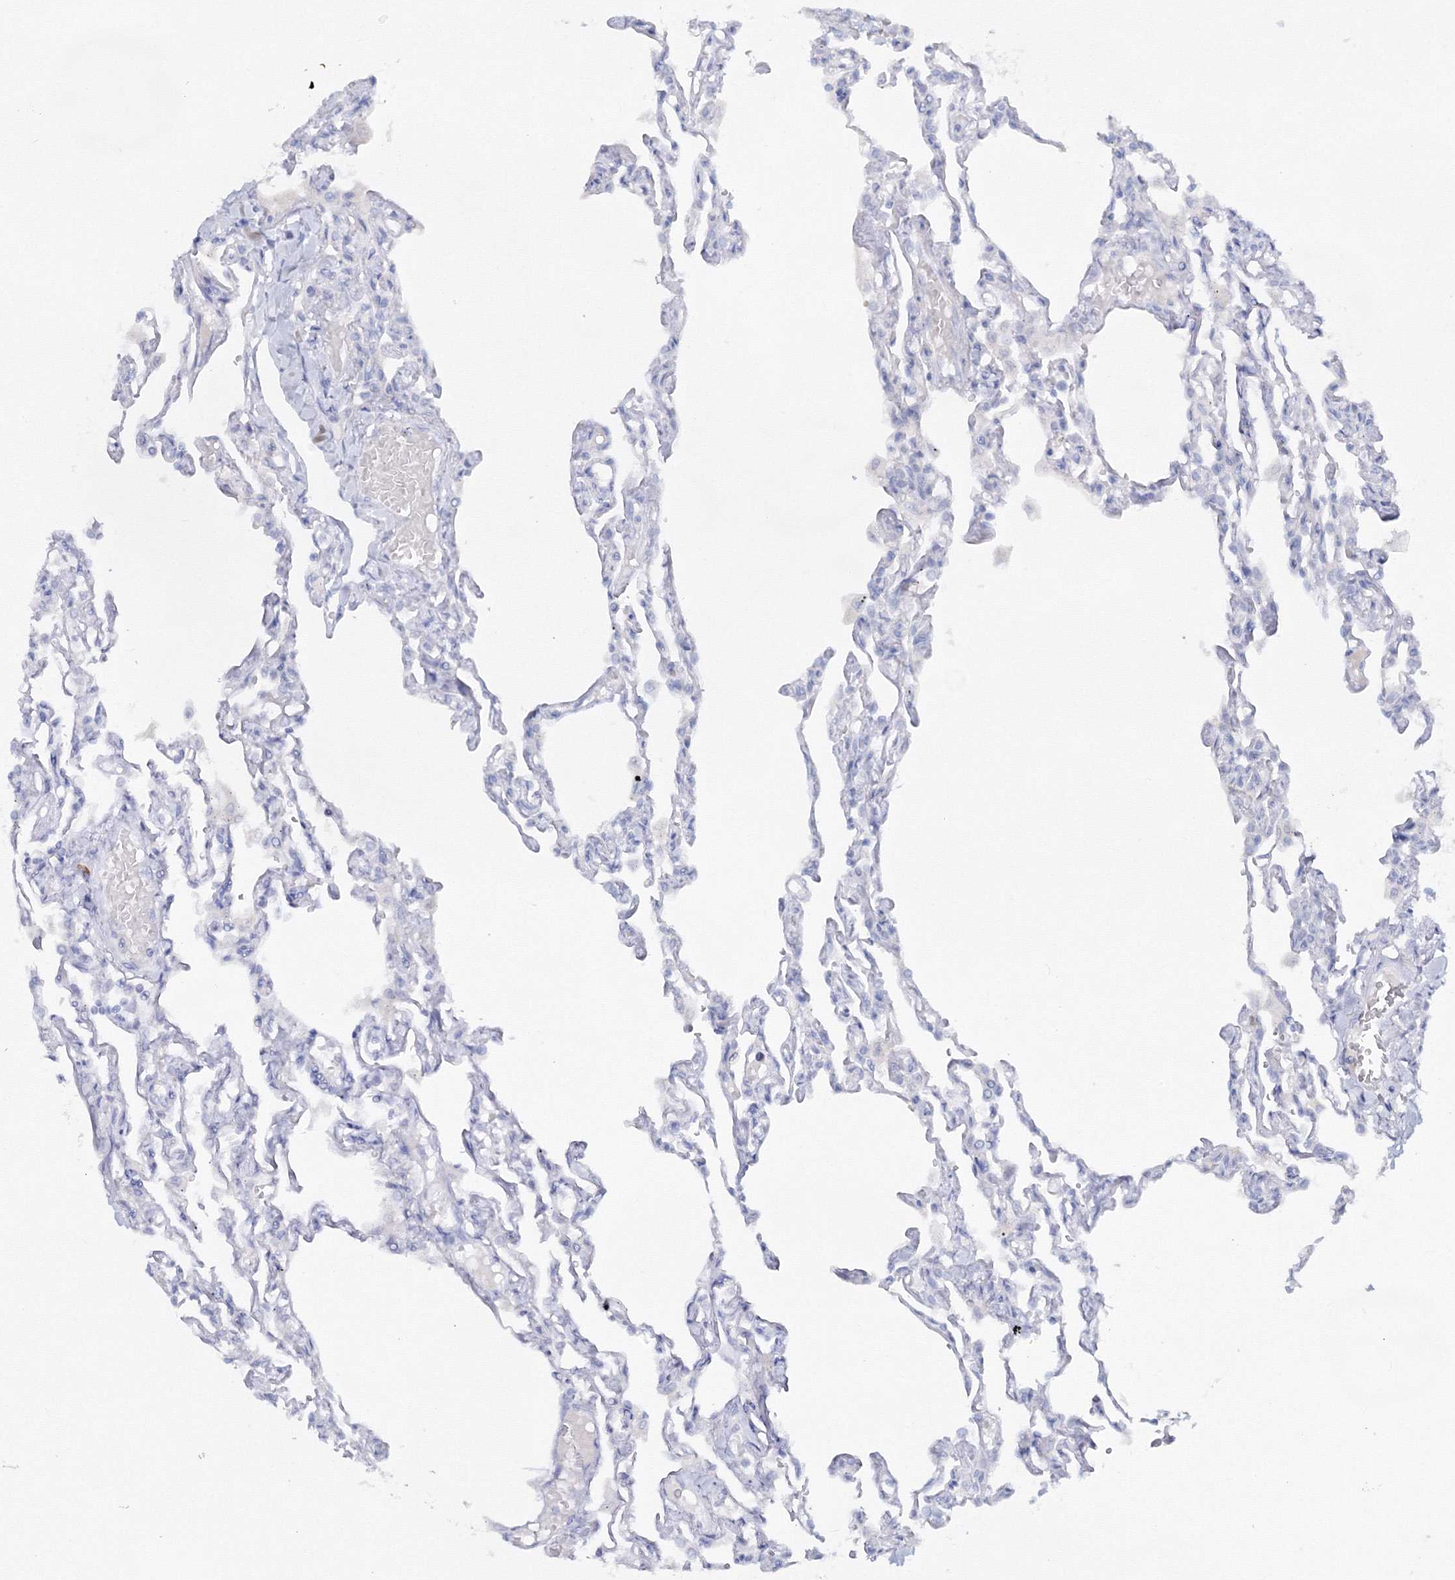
{"staining": {"intensity": "negative", "quantity": "none", "location": "none"}, "tissue": "lung", "cell_type": "Alveolar cells", "image_type": "normal", "snomed": [{"axis": "morphology", "description": "Normal tissue, NOS"}, {"axis": "topography", "description": "Lung"}], "caption": "This is a micrograph of immunohistochemistry (IHC) staining of benign lung, which shows no positivity in alveolar cells.", "gene": "GCKR", "patient": {"sex": "male", "age": 21}}